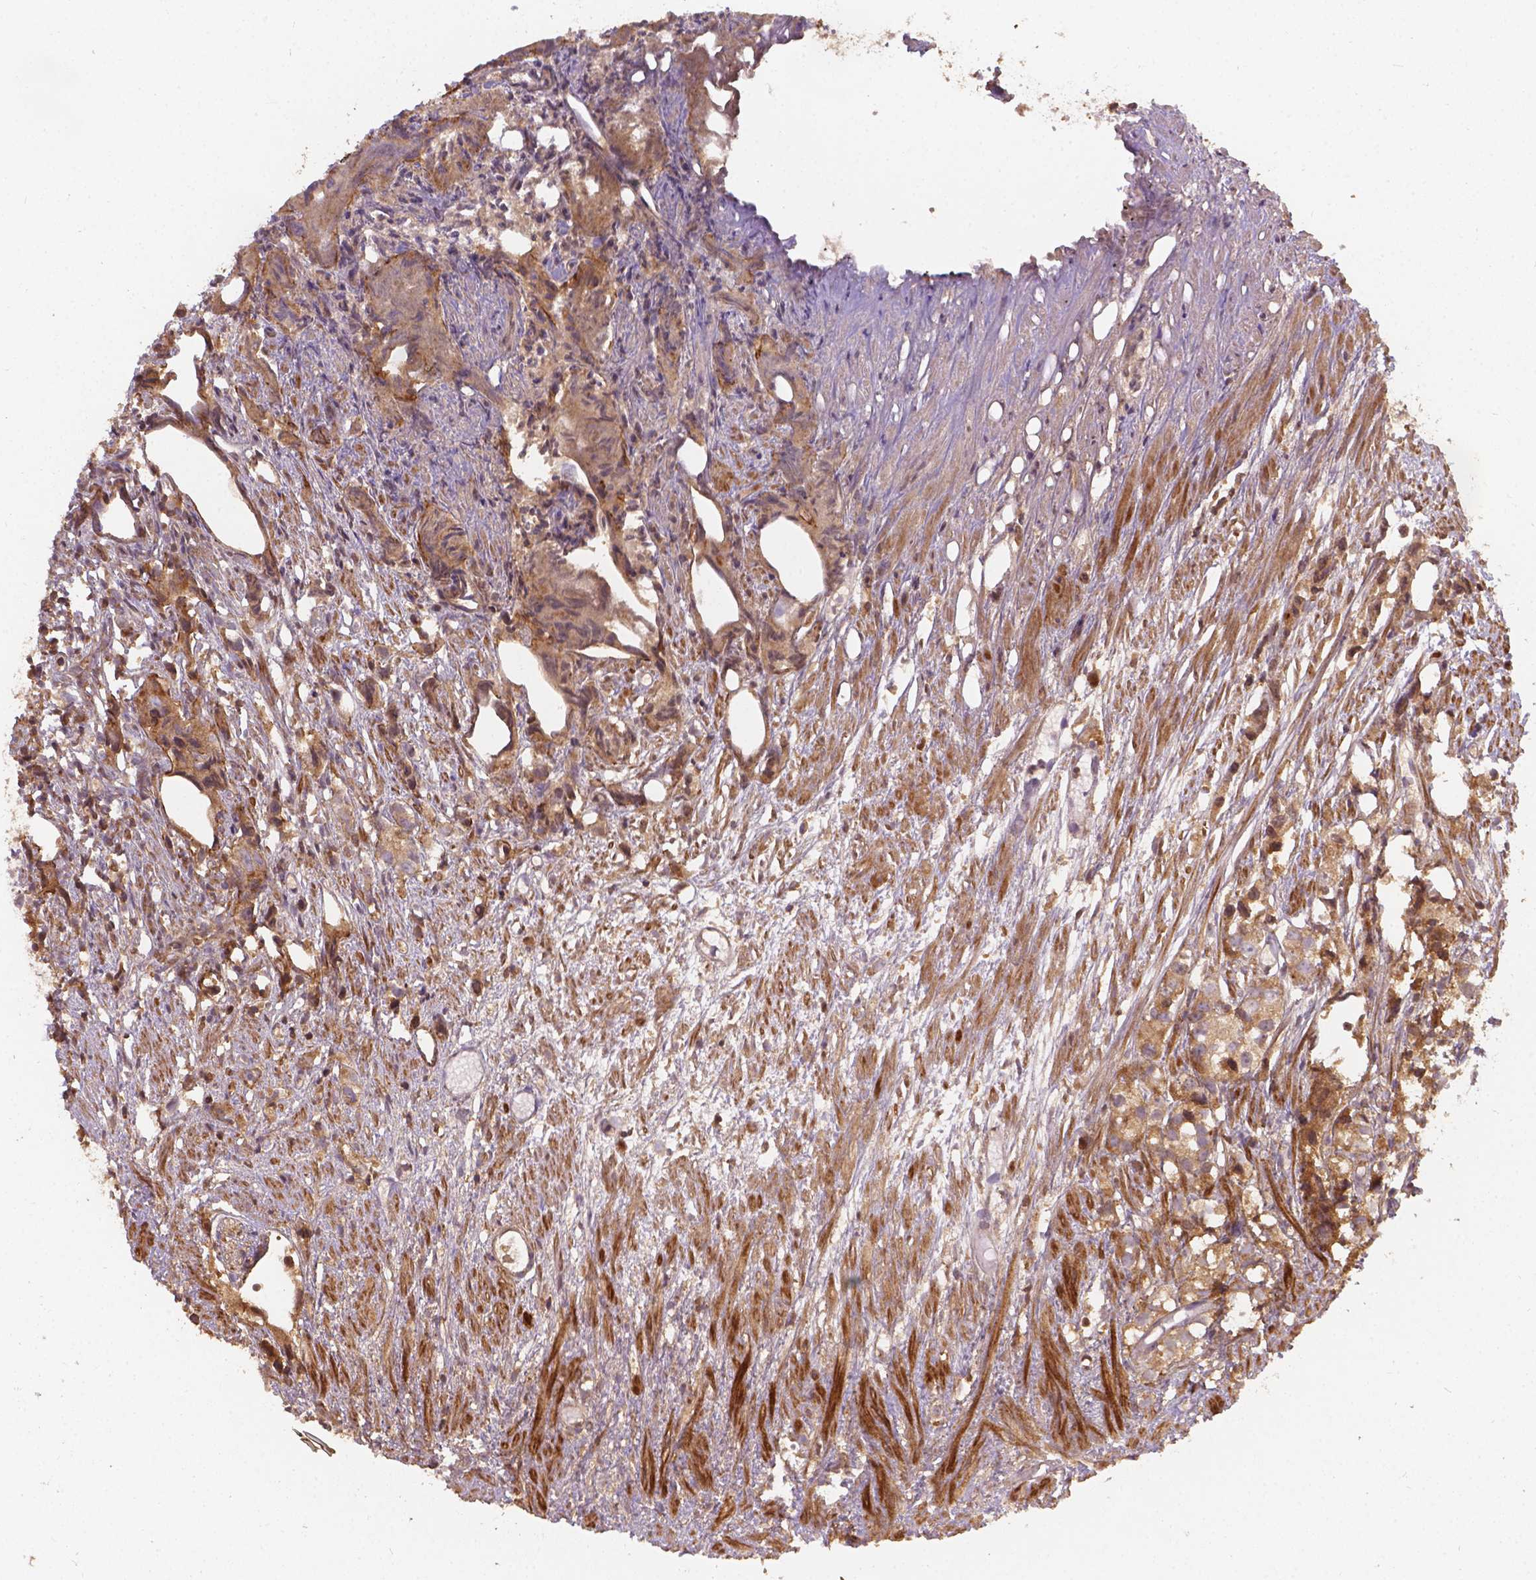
{"staining": {"intensity": "moderate", "quantity": ">75%", "location": "cytoplasmic/membranous"}, "tissue": "prostate cancer", "cell_type": "Tumor cells", "image_type": "cancer", "snomed": [{"axis": "morphology", "description": "Adenocarcinoma, High grade"}, {"axis": "topography", "description": "Prostate"}], "caption": "The image reveals a brown stain indicating the presence of a protein in the cytoplasmic/membranous of tumor cells in prostate high-grade adenocarcinoma.", "gene": "XPR1", "patient": {"sex": "male", "age": 68}}